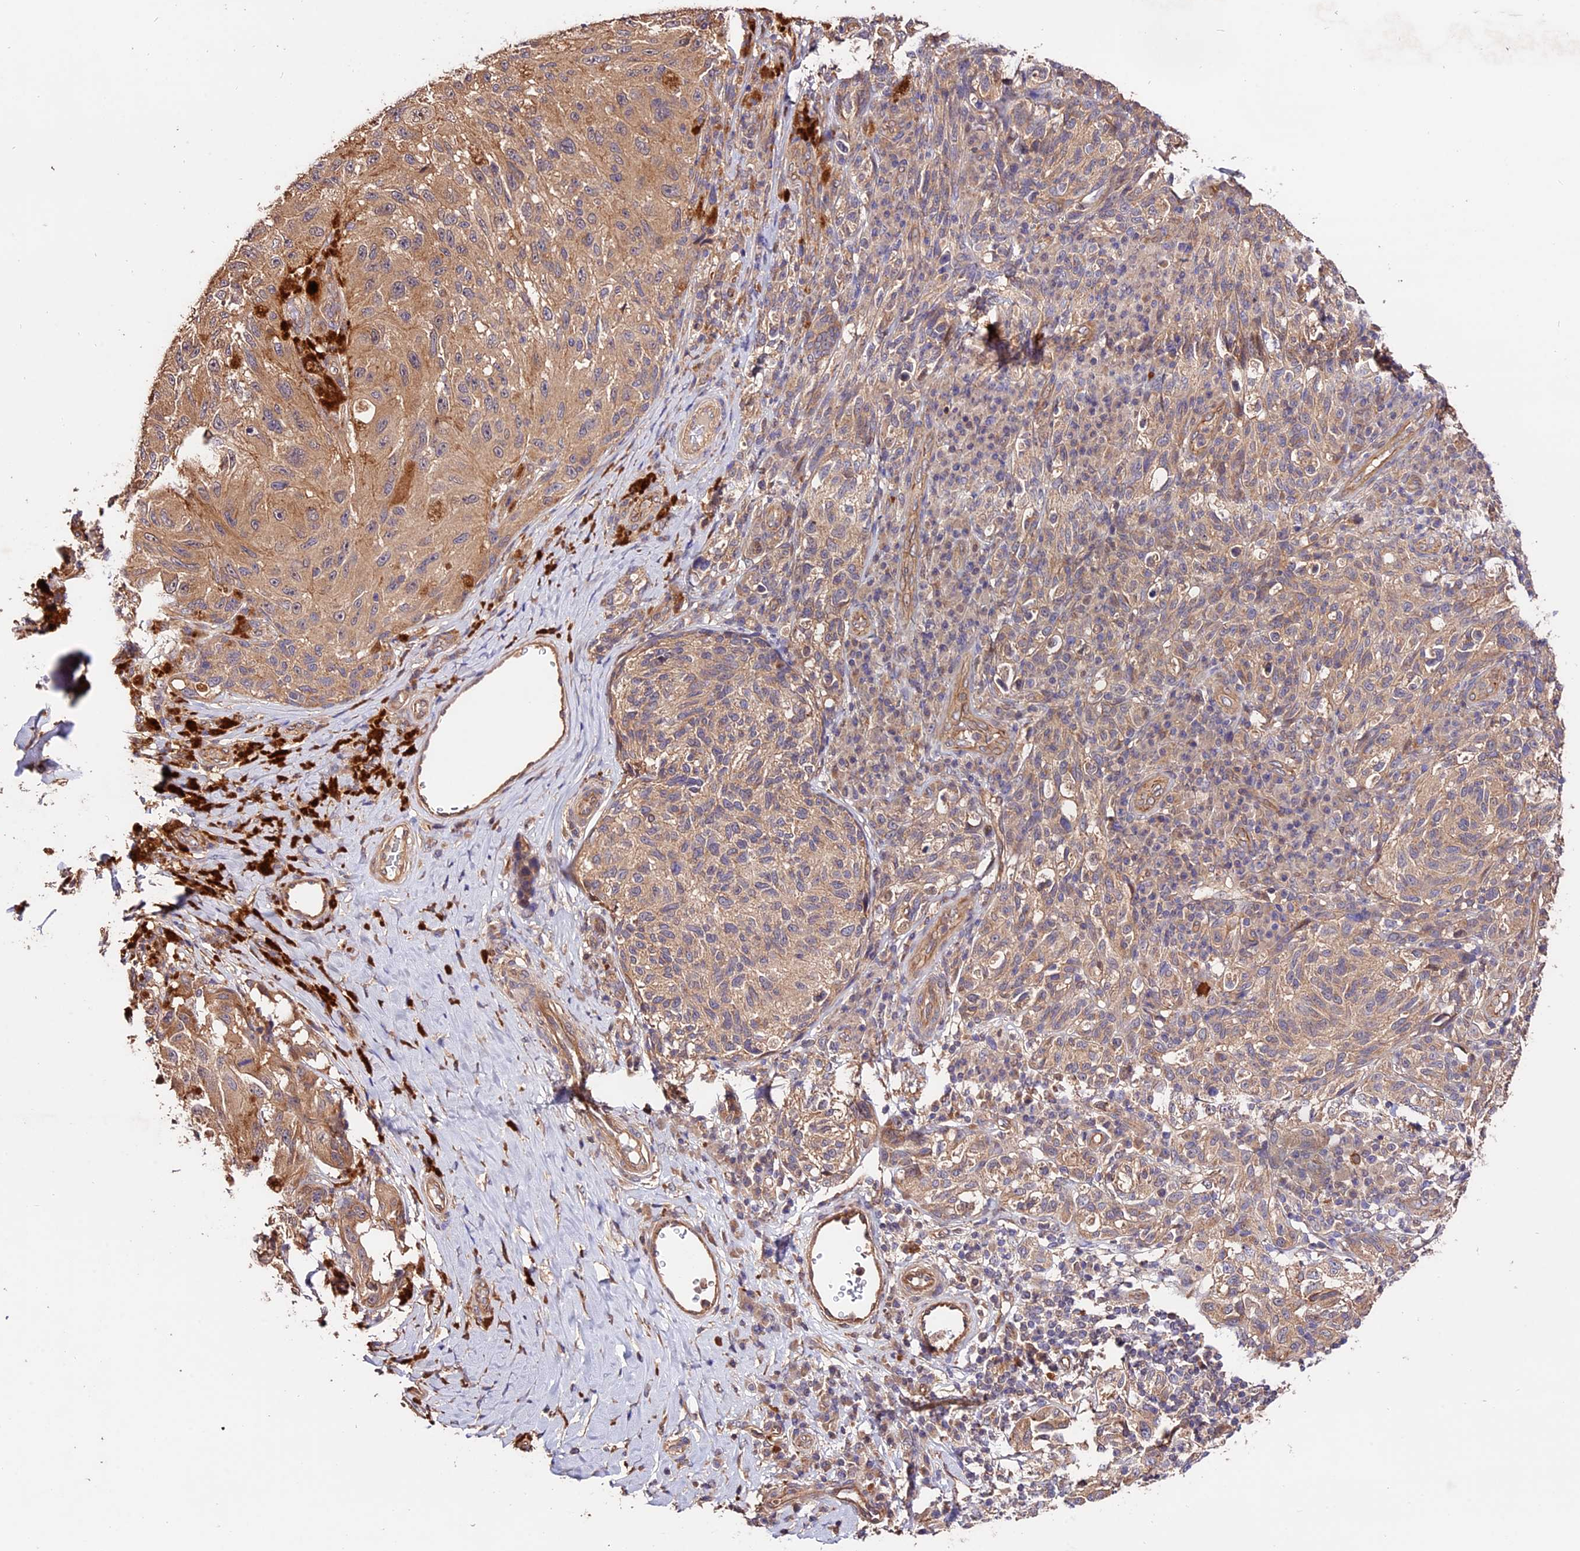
{"staining": {"intensity": "weak", "quantity": ">75%", "location": "cytoplasmic/membranous"}, "tissue": "melanoma", "cell_type": "Tumor cells", "image_type": "cancer", "snomed": [{"axis": "morphology", "description": "Malignant melanoma, NOS"}, {"axis": "topography", "description": "Skin"}], "caption": "Protein staining of malignant melanoma tissue reveals weak cytoplasmic/membranous expression in approximately >75% of tumor cells.", "gene": "CES3", "patient": {"sex": "female", "age": 73}}